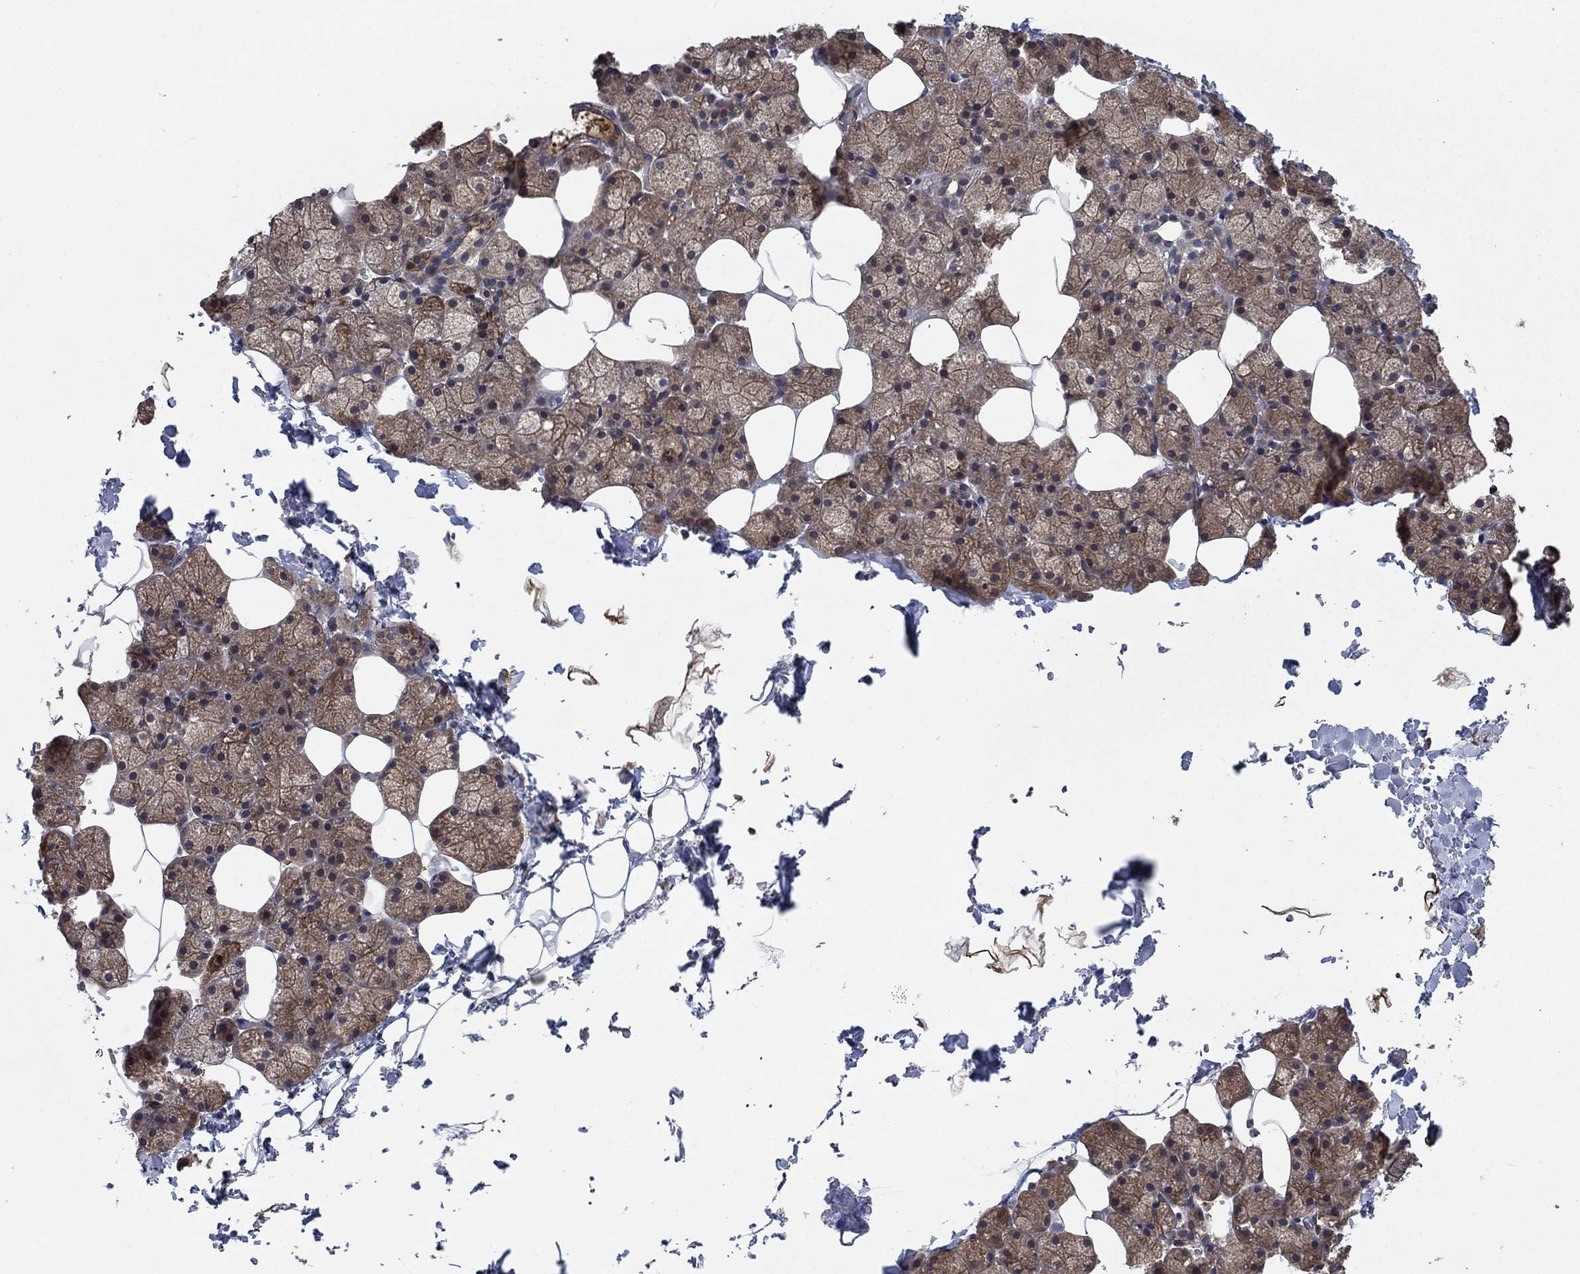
{"staining": {"intensity": "moderate", "quantity": "<25%", "location": "cytoplasmic/membranous"}, "tissue": "salivary gland", "cell_type": "Glandular cells", "image_type": "normal", "snomed": [{"axis": "morphology", "description": "Normal tissue, NOS"}, {"axis": "topography", "description": "Salivary gland"}], "caption": "Immunohistochemistry (DAB) staining of unremarkable human salivary gland displays moderate cytoplasmic/membranous protein expression in about <25% of glandular cells. The protein is shown in brown color, while the nuclei are stained blue.", "gene": "PDE3A", "patient": {"sex": "male", "age": 38}}